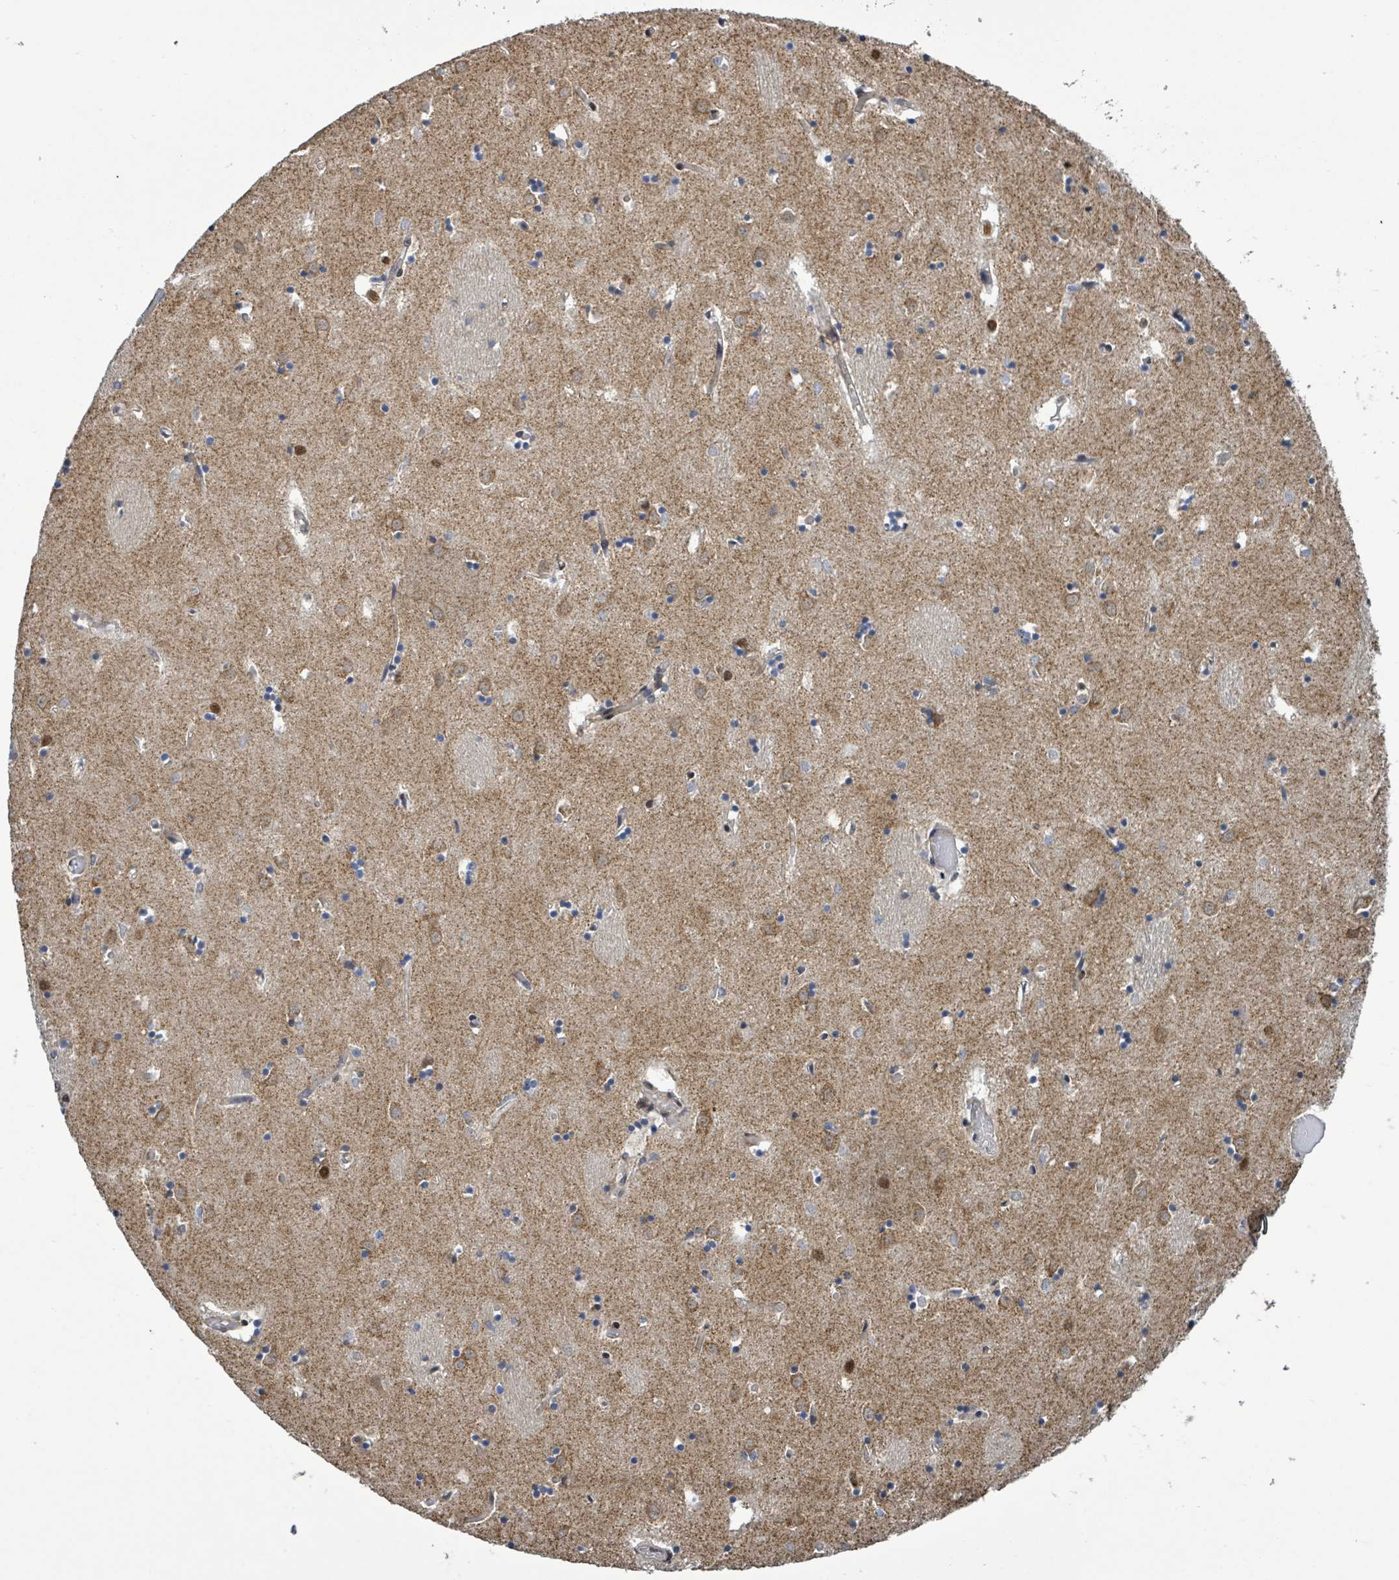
{"staining": {"intensity": "strong", "quantity": "<25%", "location": "nuclear"}, "tissue": "caudate", "cell_type": "Glial cells", "image_type": "normal", "snomed": [{"axis": "morphology", "description": "Normal tissue, NOS"}, {"axis": "topography", "description": "Lateral ventricle wall"}], "caption": "Protein staining of benign caudate demonstrates strong nuclear staining in about <25% of glial cells. Nuclei are stained in blue.", "gene": "COQ6", "patient": {"sex": "male", "age": 70}}